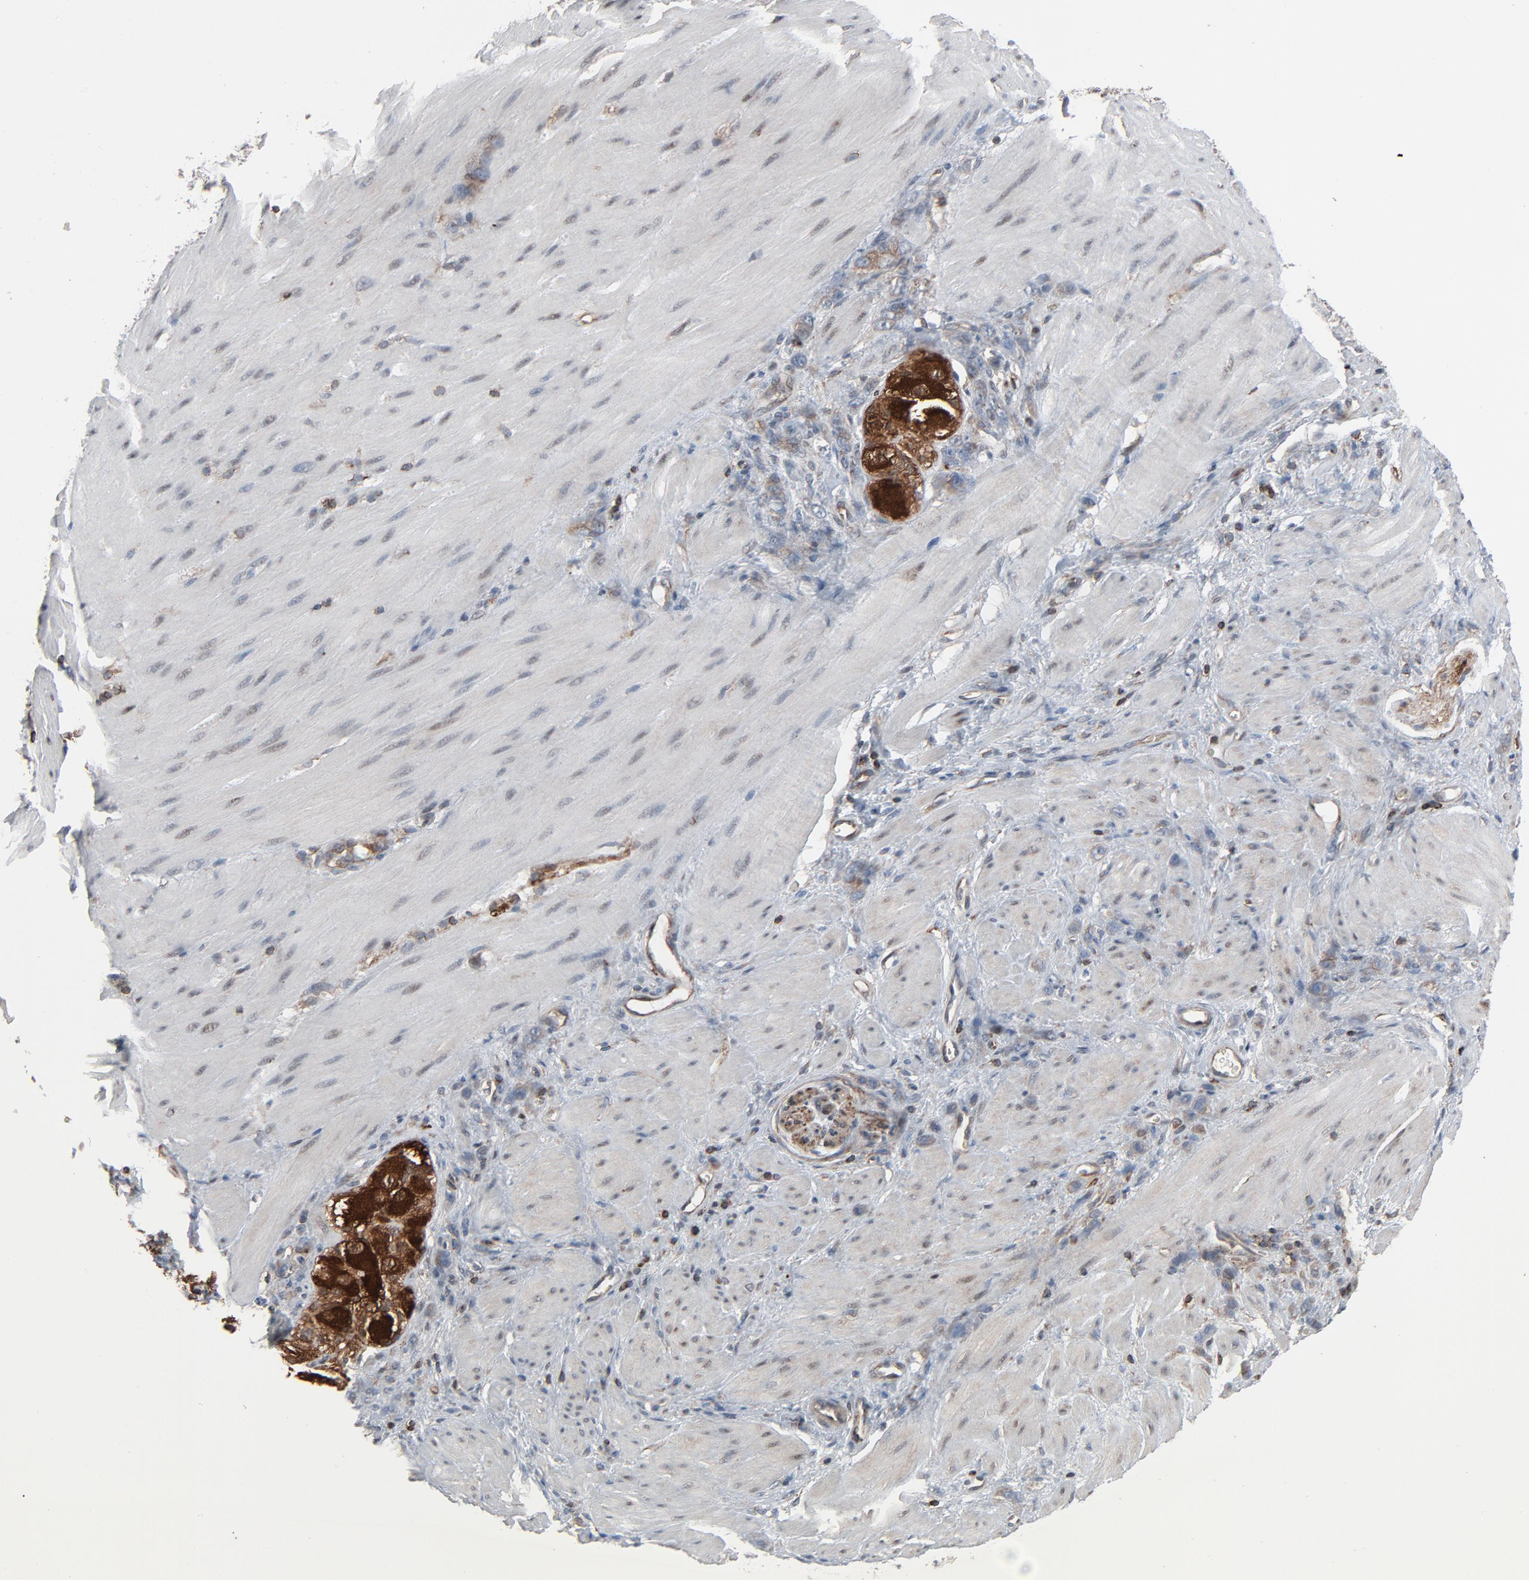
{"staining": {"intensity": "negative", "quantity": "none", "location": "none"}, "tissue": "stomach cancer", "cell_type": "Tumor cells", "image_type": "cancer", "snomed": [{"axis": "morphology", "description": "Normal tissue, NOS"}, {"axis": "morphology", "description": "Adenocarcinoma, NOS"}, {"axis": "topography", "description": "Stomach"}], "caption": "The image shows no significant positivity in tumor cells of adenocarcinoma (stomach). The staining was performed using DAB (3,3'-diaminobenzidine) to visualize the protein expression in brown, while the nuclei were stained in blue with hematoxylin (Magnification: 20x).", "gene": "OPTN", "patient": {"sex": "male", "age": 82}}